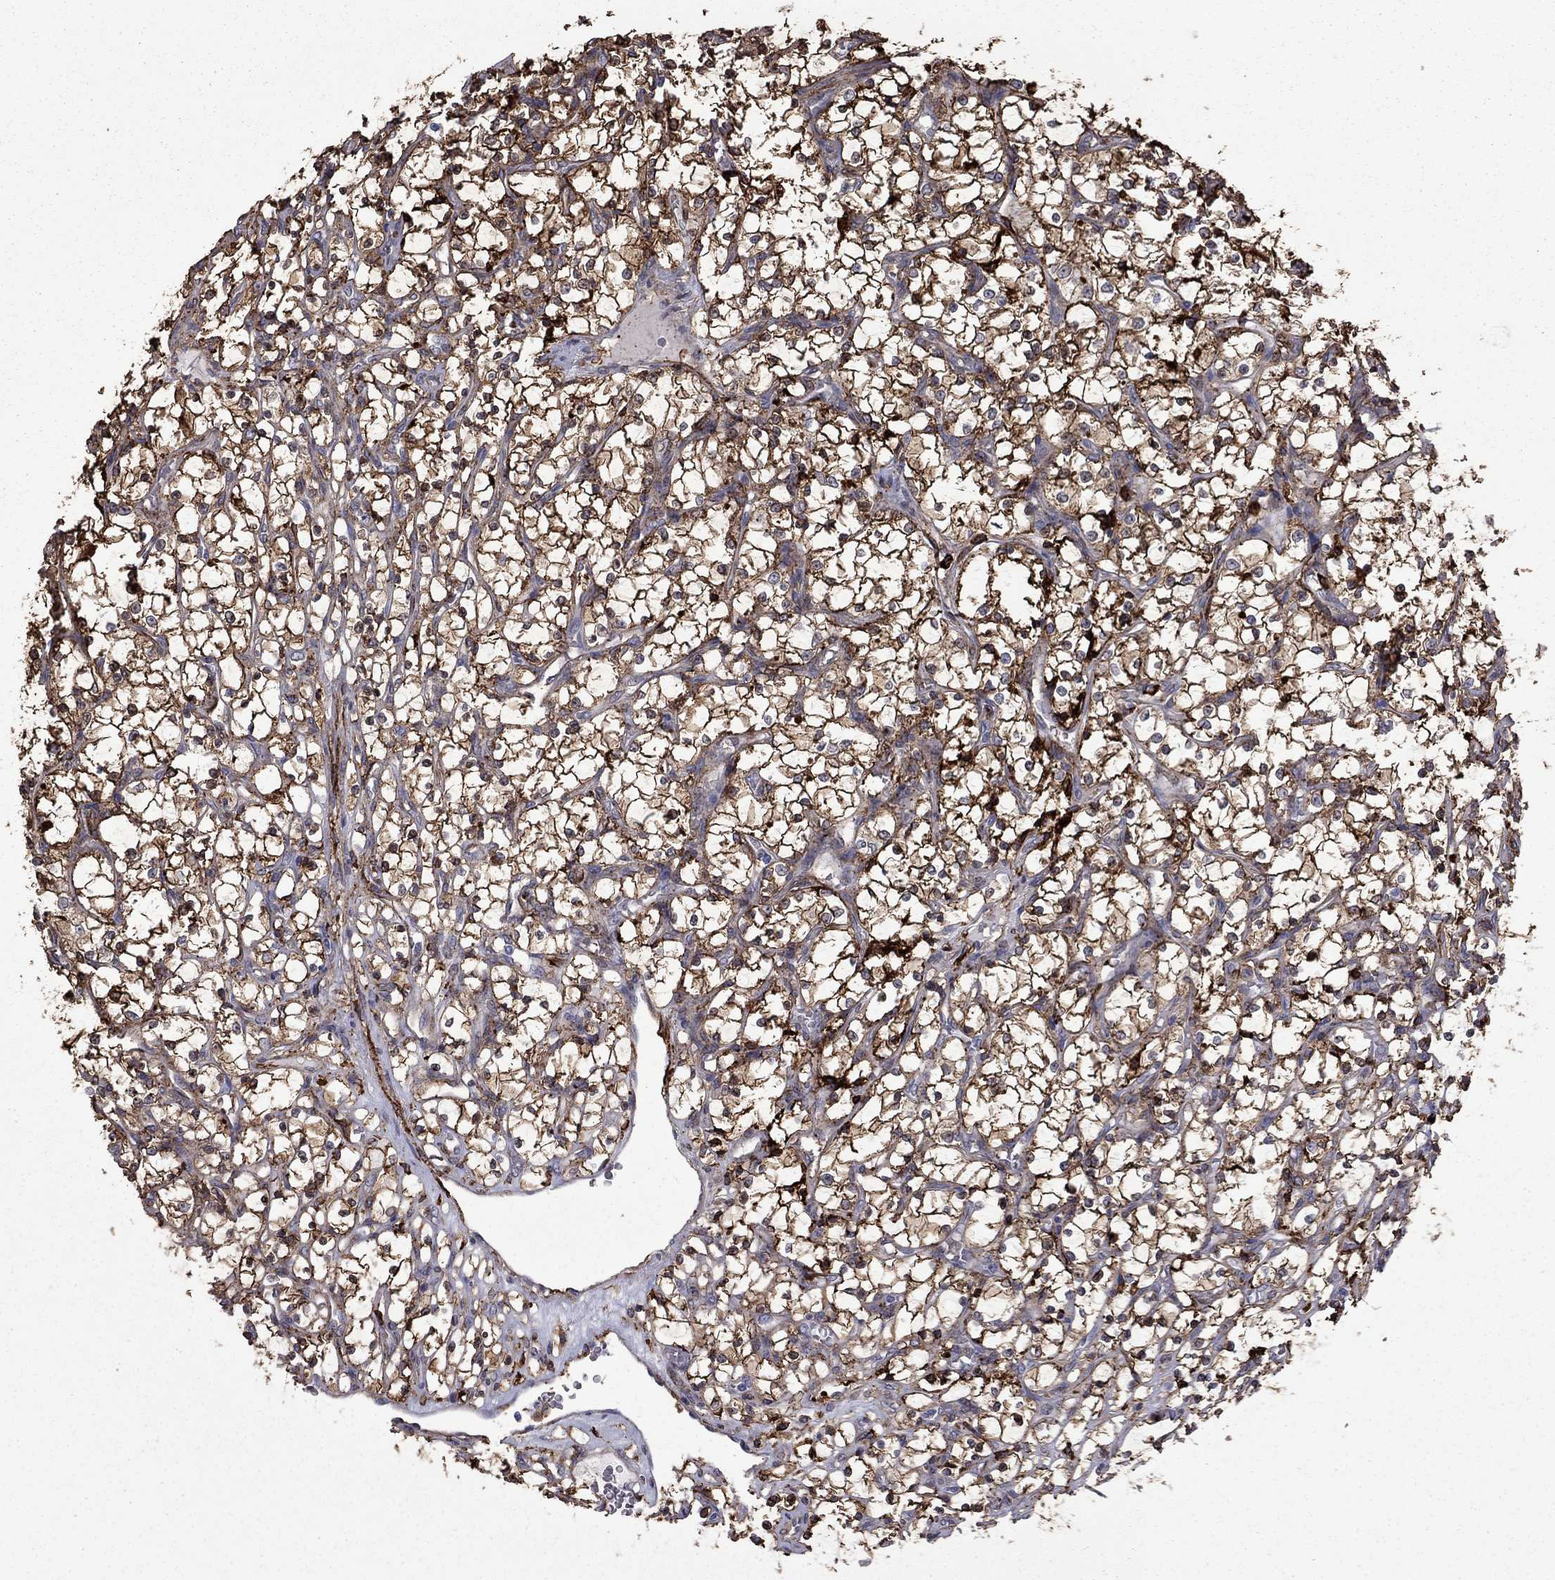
{"staining": {"intensity": "strong", "quantity": ">75%", "location": "cytoplasmic/membranous"}, "tissue": "renal cancer", "cell_type": "Tumor cells", "image_type": "cancer", "snomed": [{"axis": "morphology", "description": "Adenocarcinoma, NOS"}, {"axis": "topography", "description": "Kidney"}], "caption": "Strong cytoplasmic/membranous protein positivity is seen in approximately >75% of tumor cells in renal adenocarcinoma.", "gene": "PLAU", "patient": {"sex": "female", "age": 69}}